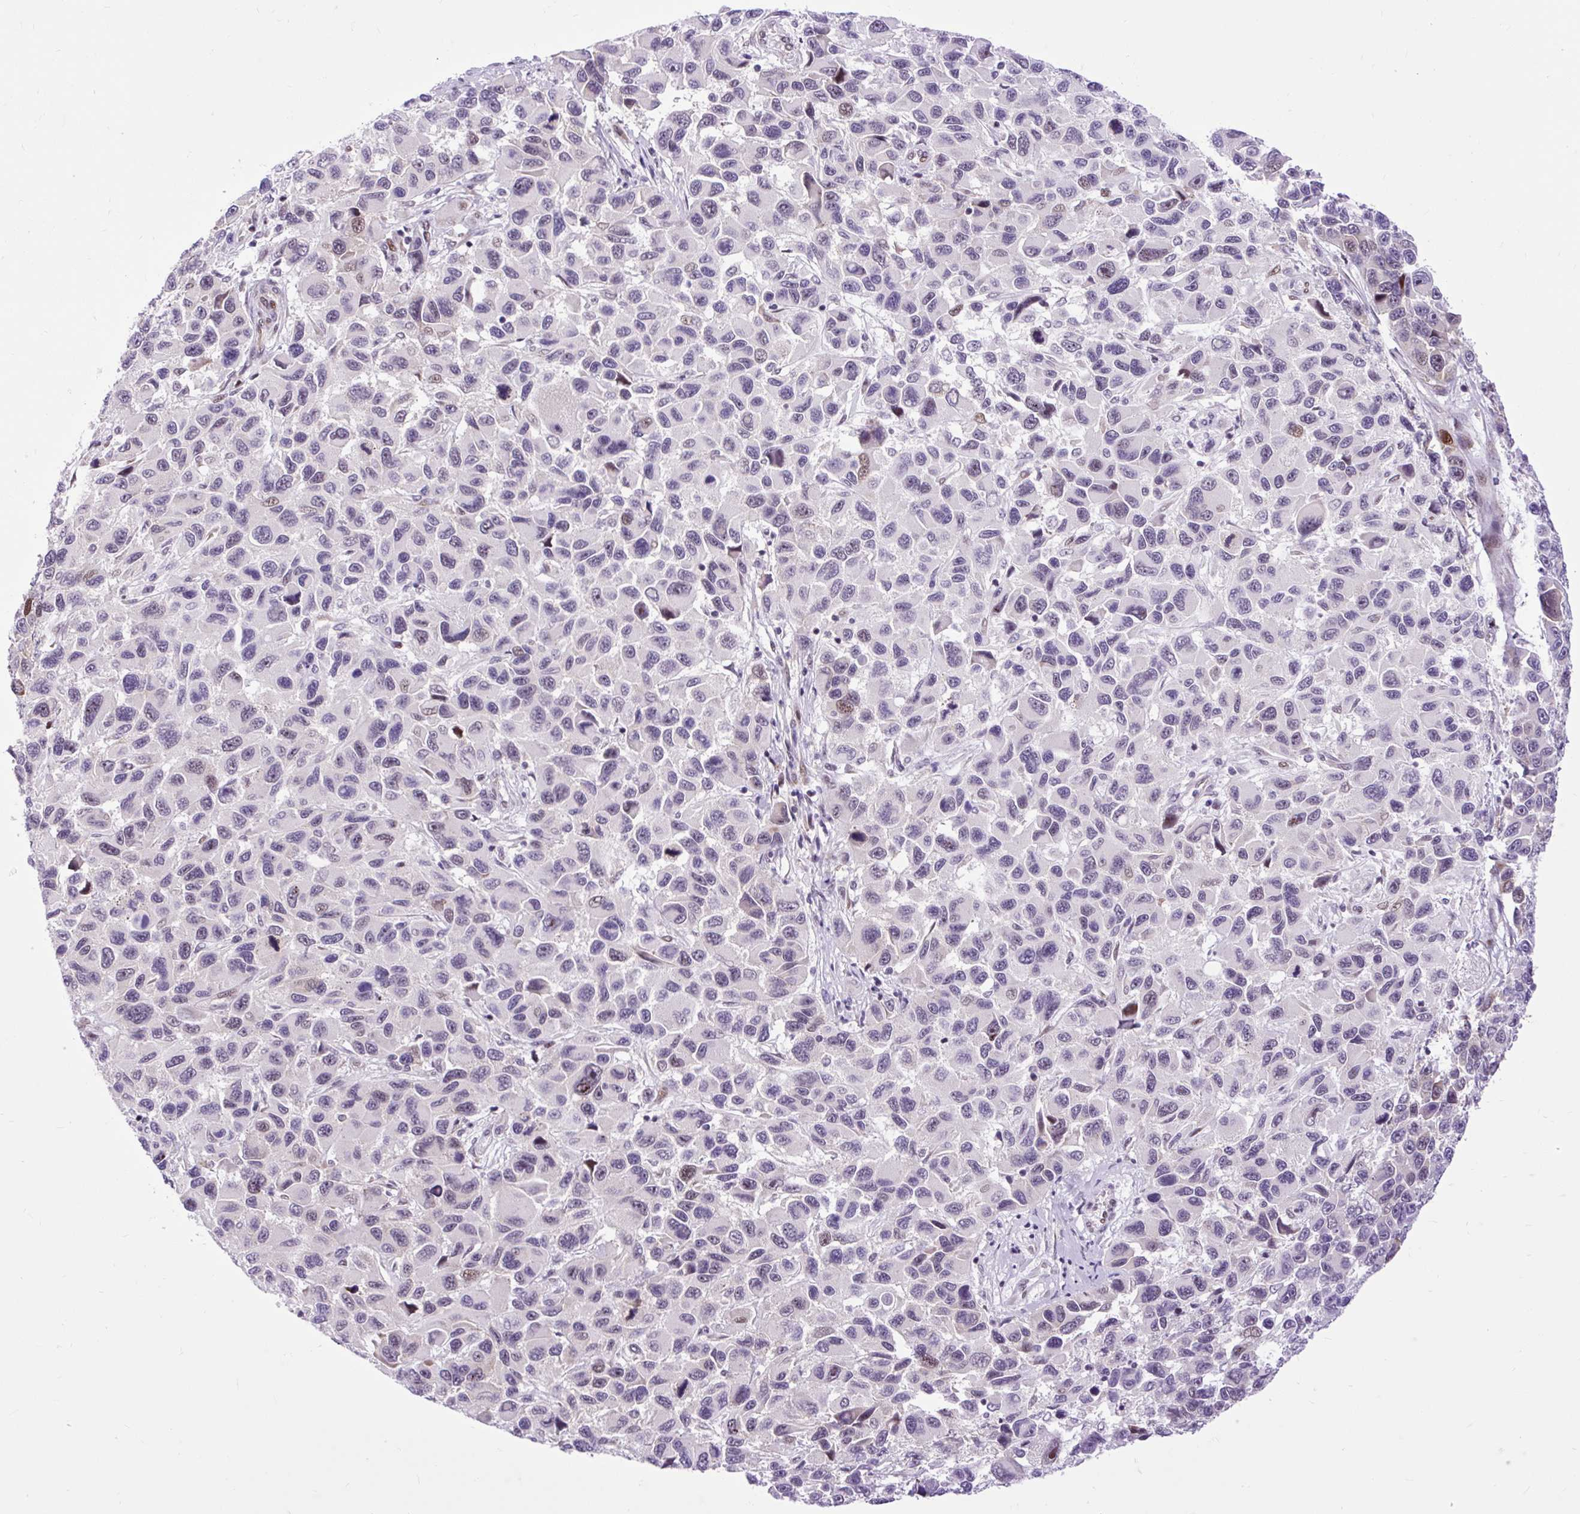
{"staining": {"intensity": "moderate", "quantity": "<25%", "location": "nuclear"}, "tissue": "melanoma", "cell_type": "Tumor cells", "image_type": "cancer", "snomed": [{"axis": "morphology", "description": "Malignant melanoma, NOS"}, {"axis": "topography", "description": "Skin"}], "caption": "Immunohistochemical staining of human melanoma reveals low levels of moderate nuclear protein expression in approximately <25% of tumor cells. Ihc stains the protein of interest in brown and the nuclei are stained blue.", "gene": "CLK2", "patient": {"sex": "male", "age": 53}}